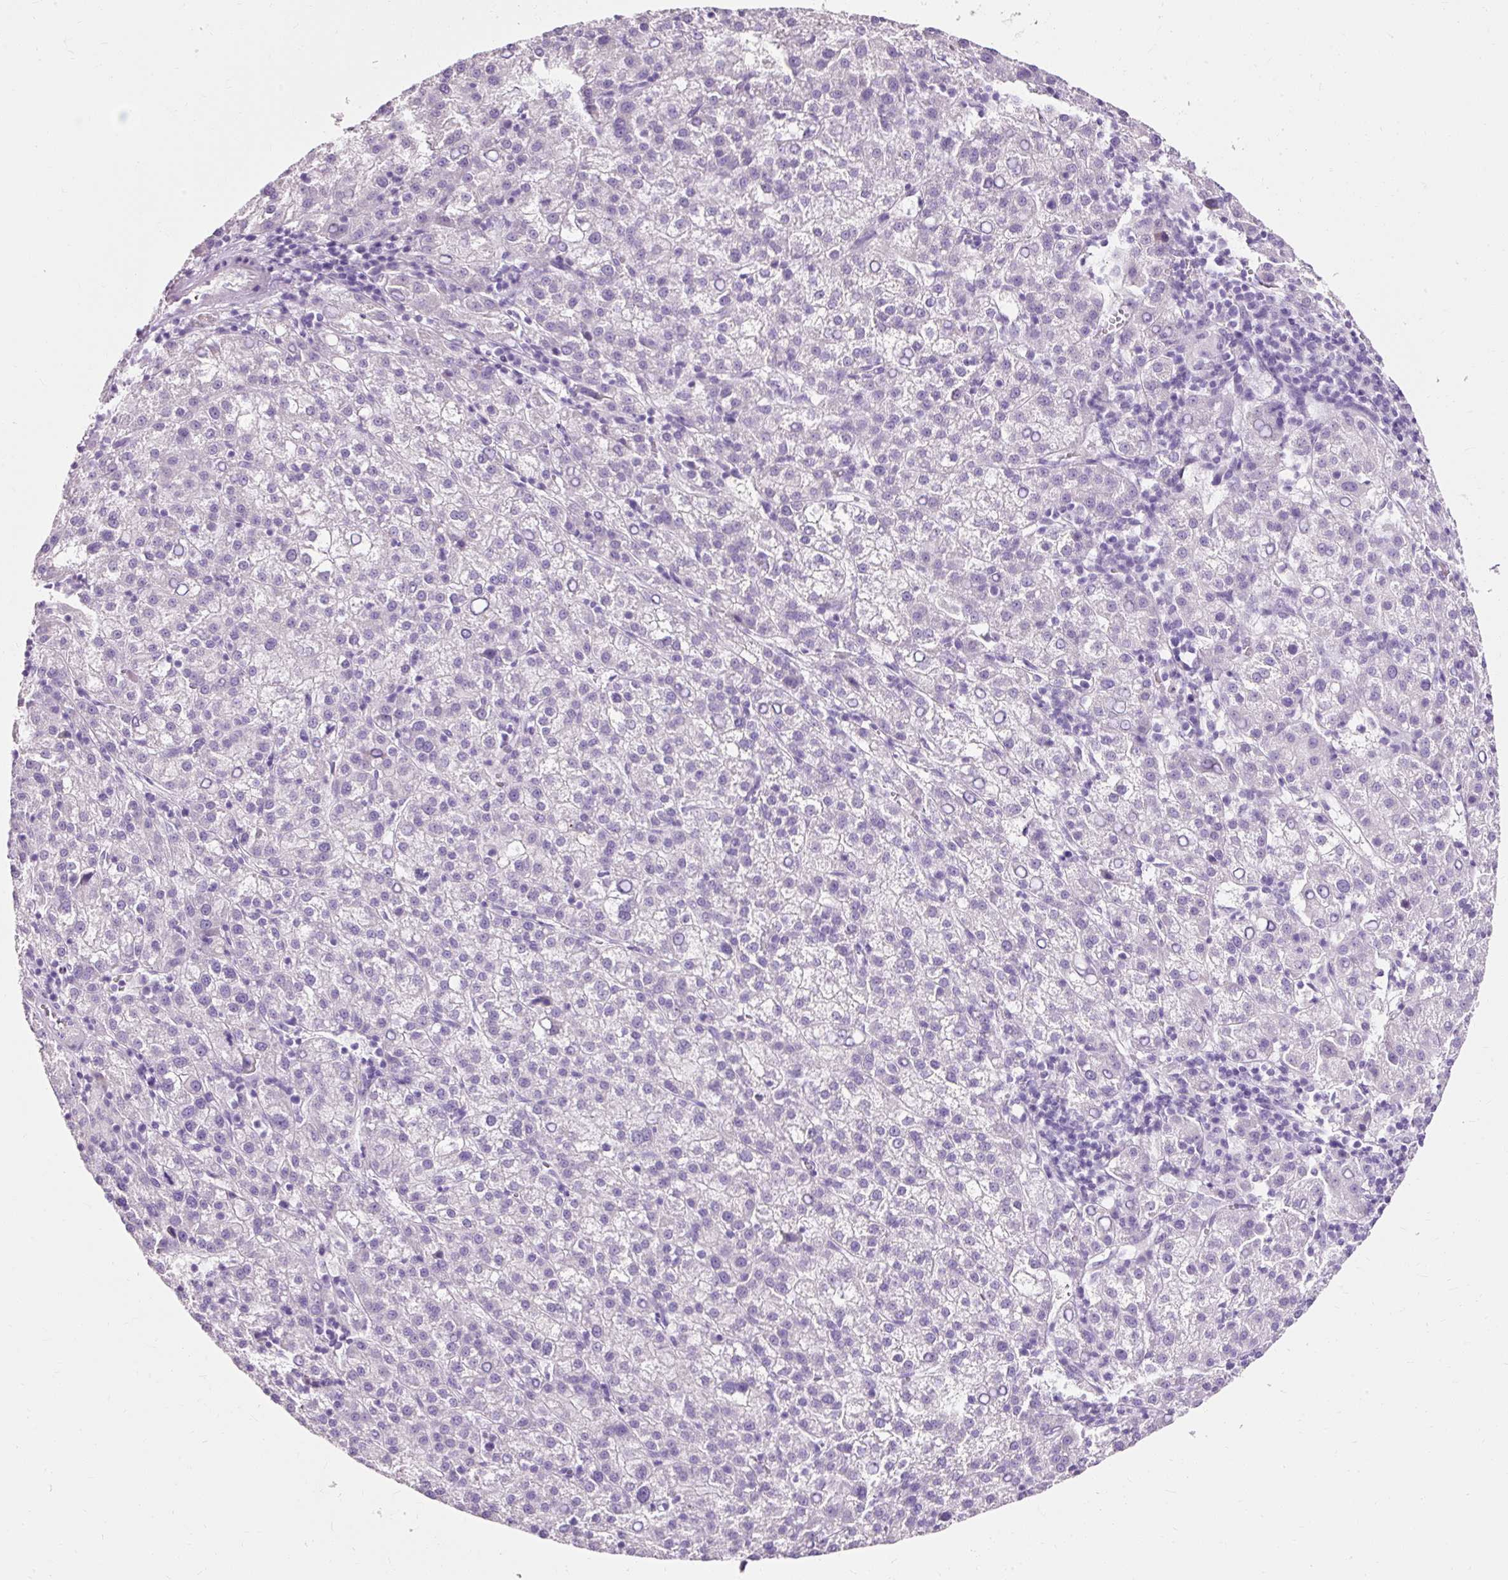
{"staining": {"intensity": "negative", "quantity": "none", "location": "none"}, "tissue": "liver cancer", "cell_type": "Tumor cells", "image_type": "cancer", "snomed": [{"axis": "morphology", "description": "Carcinoma, Hepatocellular, NOS"}, {"axis": "topography", "description": "Liver"}], "caption": "Photomicrograph shows no protein expression in tumor cells of liver cancer tissue. The staining is performed using DAB brown chromogen with nuclei counter-stained in using hematoxylin.", "gene": "CLDN25", "patient": {"sex": "female", "age": 58}}